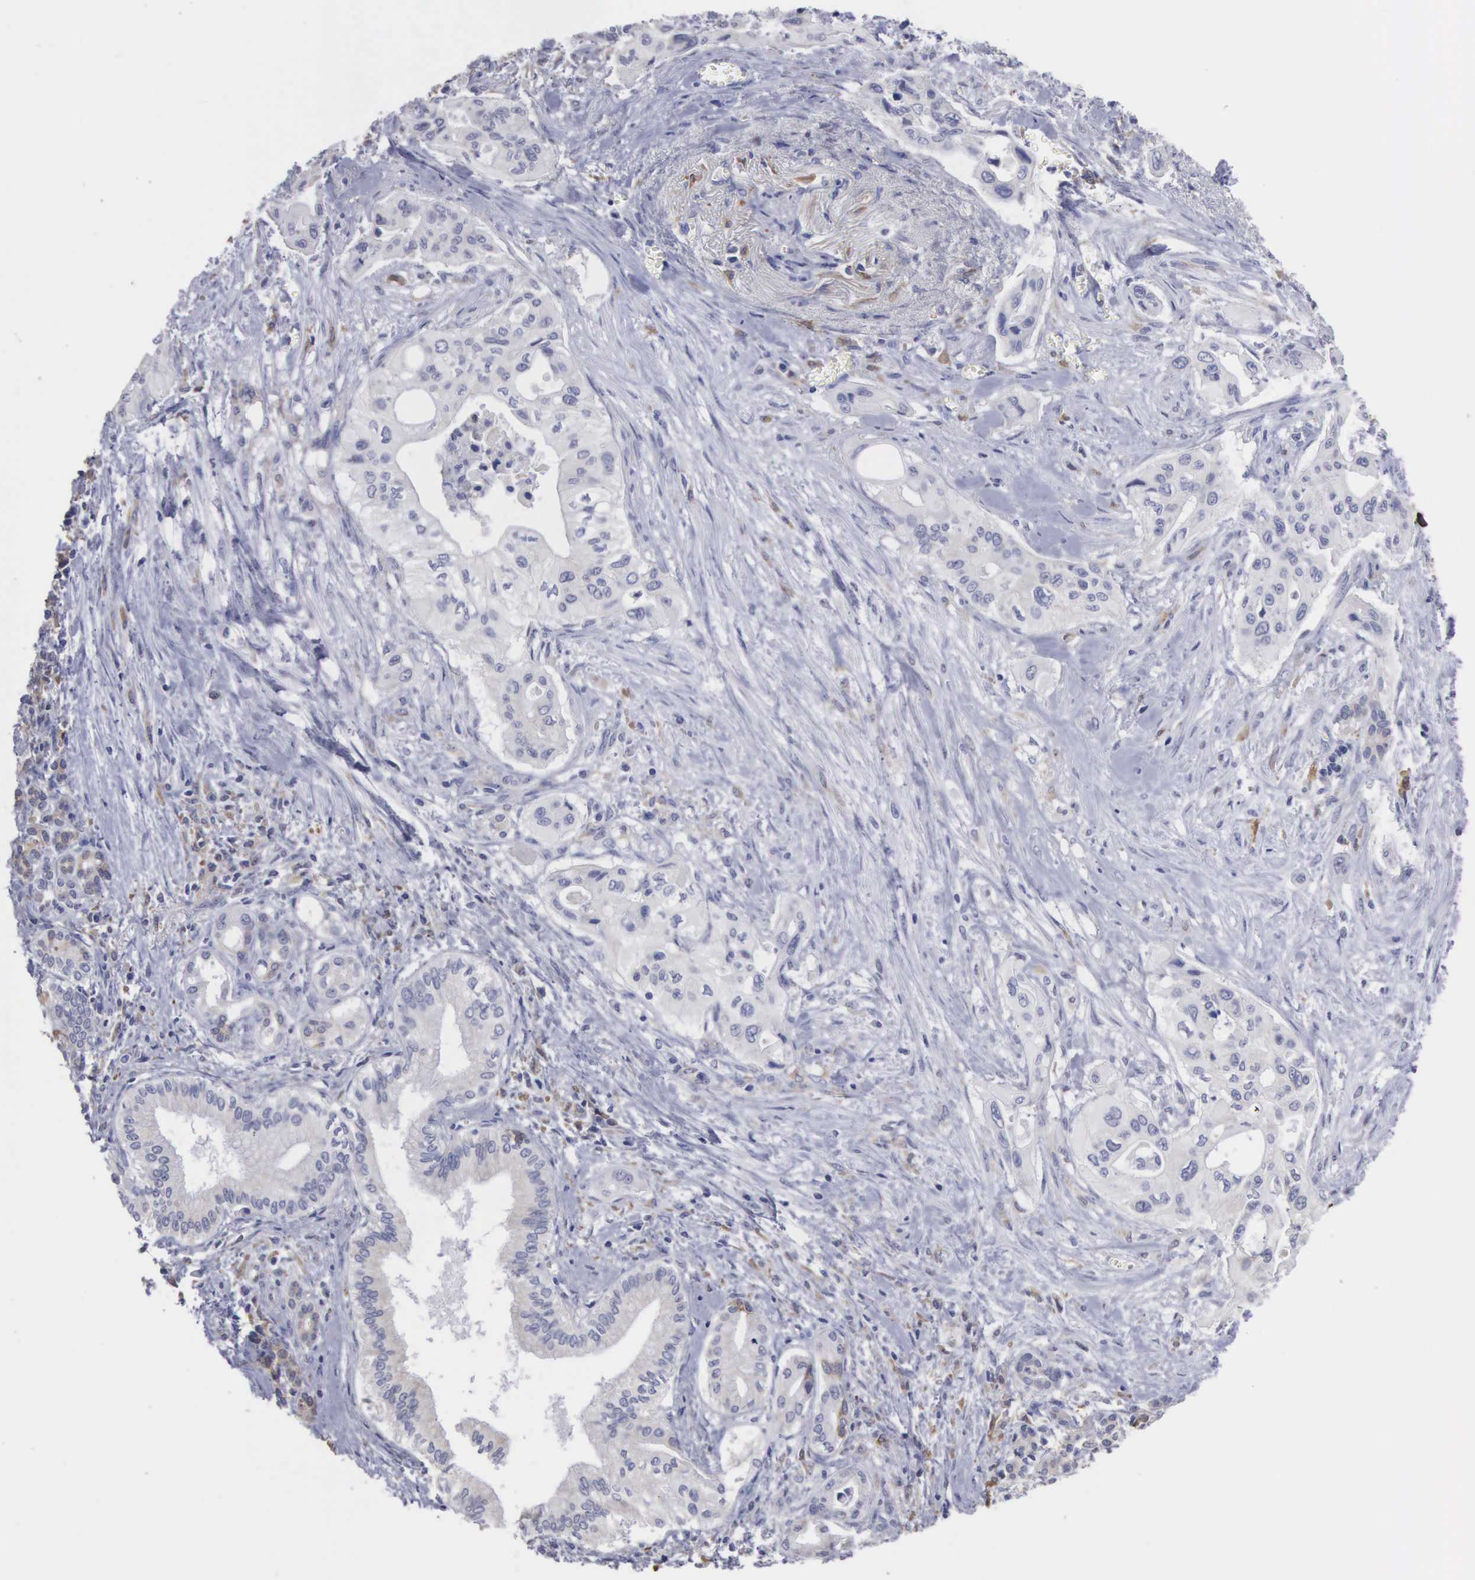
{"staining": {"intensity": "negative", "quantity": "none", "location": "none"}, "tissue": "pancreatic cancer", "cell_type": "Tumor cells", "image_type": "cancer", "snomed": [{"axis": "morphology", "description": "Adenocarcinoma, NOS"}, {"axis": "topography", "description": "Pancreas"}], "caption": "Pancreatic cancer (adenocarcinoma) was stained to show a protein in brown. There is no significant positivity in tumor cells. (DAB (3,3'-diaminobenzidine) immunohistochemistry with hematoxylin counter stain).", "gene": "LIN52", "patient": {"sex": "male", "age": 77}}